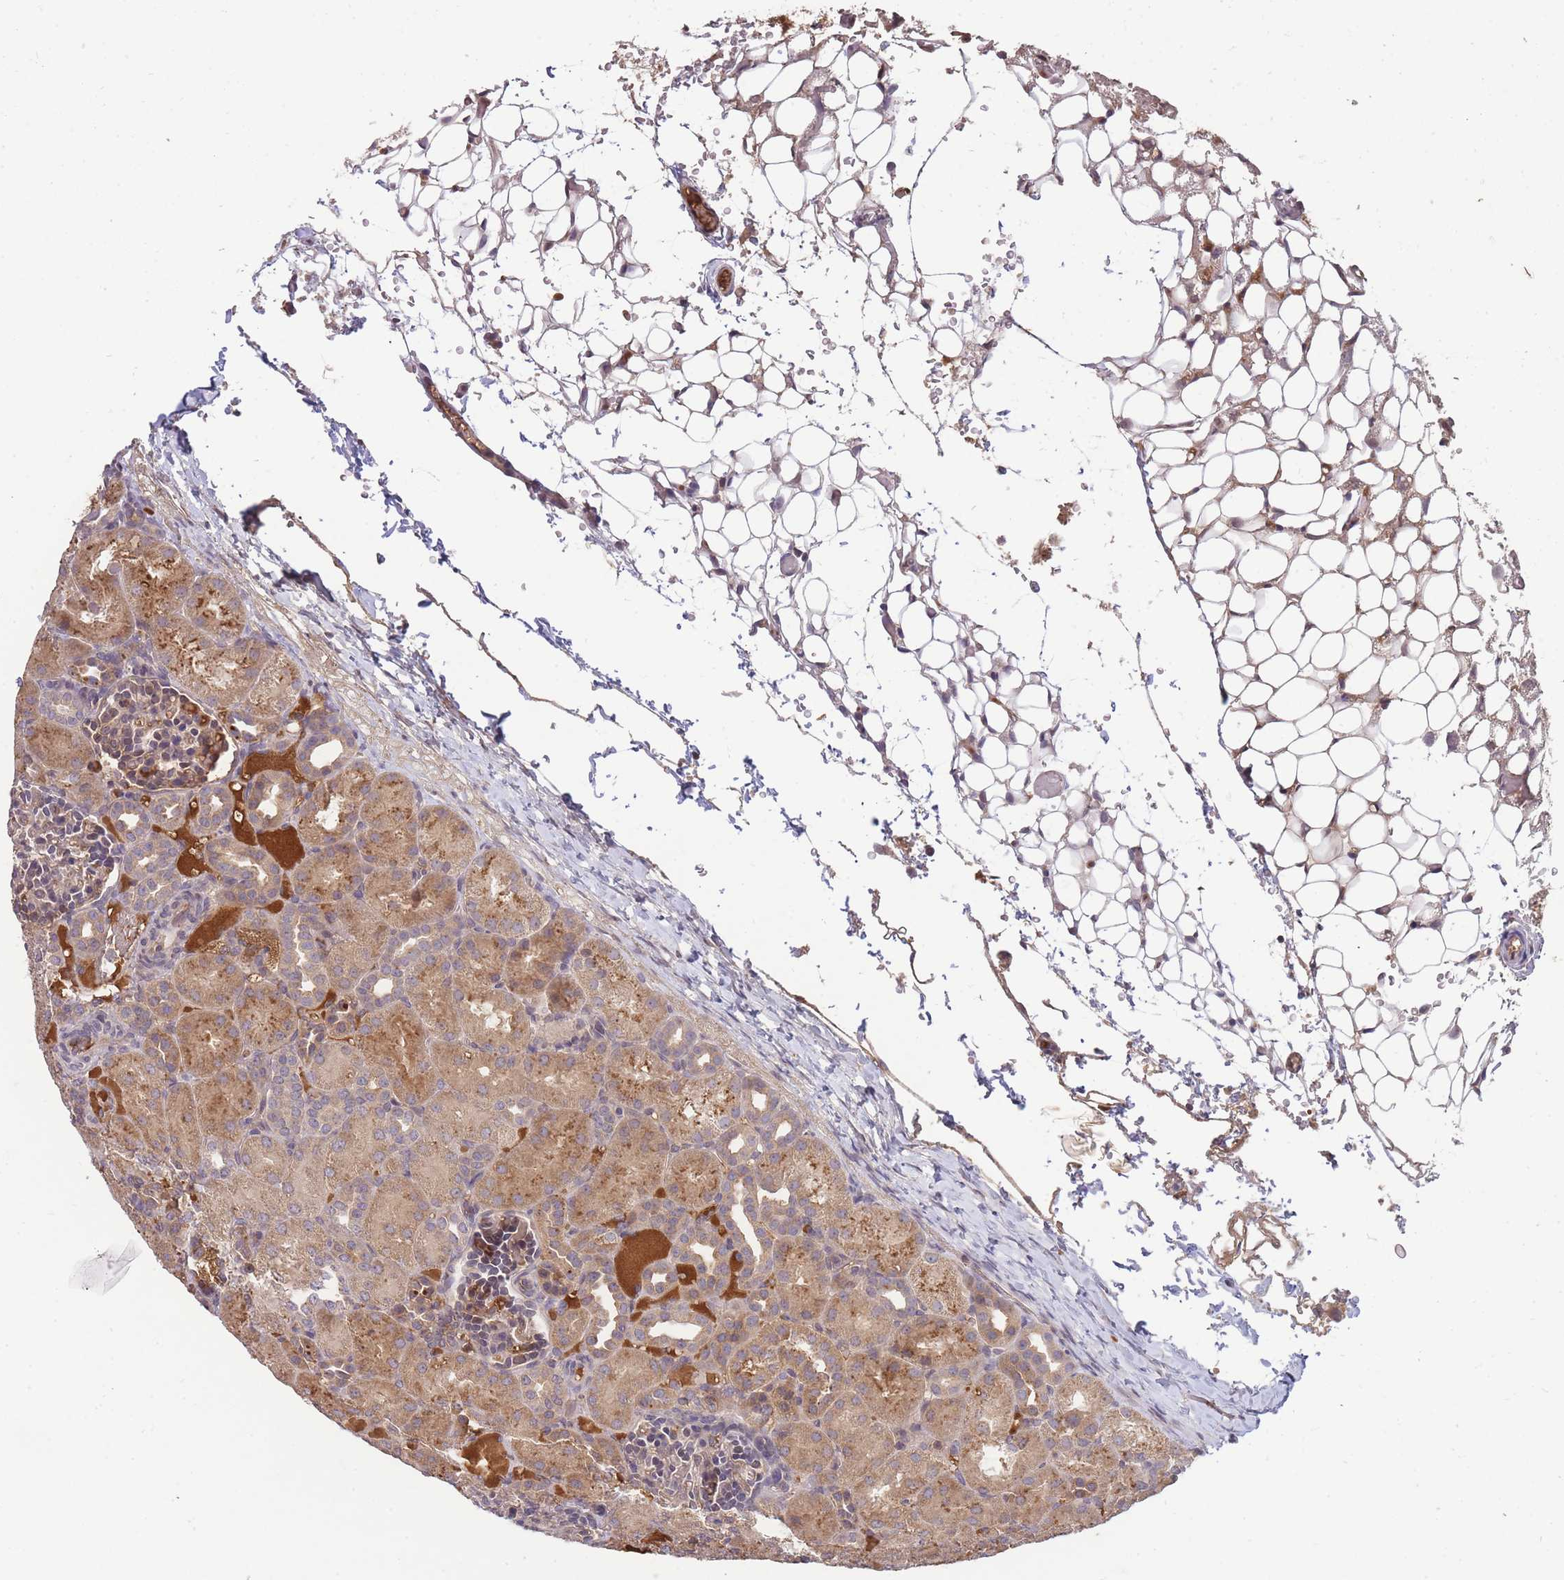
{"staining": {"intensity": "moderate", "quantity": "25%-75%", "location": "cytoplasmic/membranous"}, "tissue": "kidney", "cell_type": "Cells in glomeruli", "image_type": "normal", "snomed": [{"axis": "morphology", "description": "Normal tissue, NOS"}, {"axis": "topography", "description": "Kidney"}], "caption": "Protein staining of unremarkable kidney reveals moderate cytoplasmic/membranous expression in approximately 25%-75% of cells in glomeruli. The protein is shown in brown color, while the nuclei are stained blue.", "gene": "RALGDS", "patient": {"sex": "male", "age": 1}}